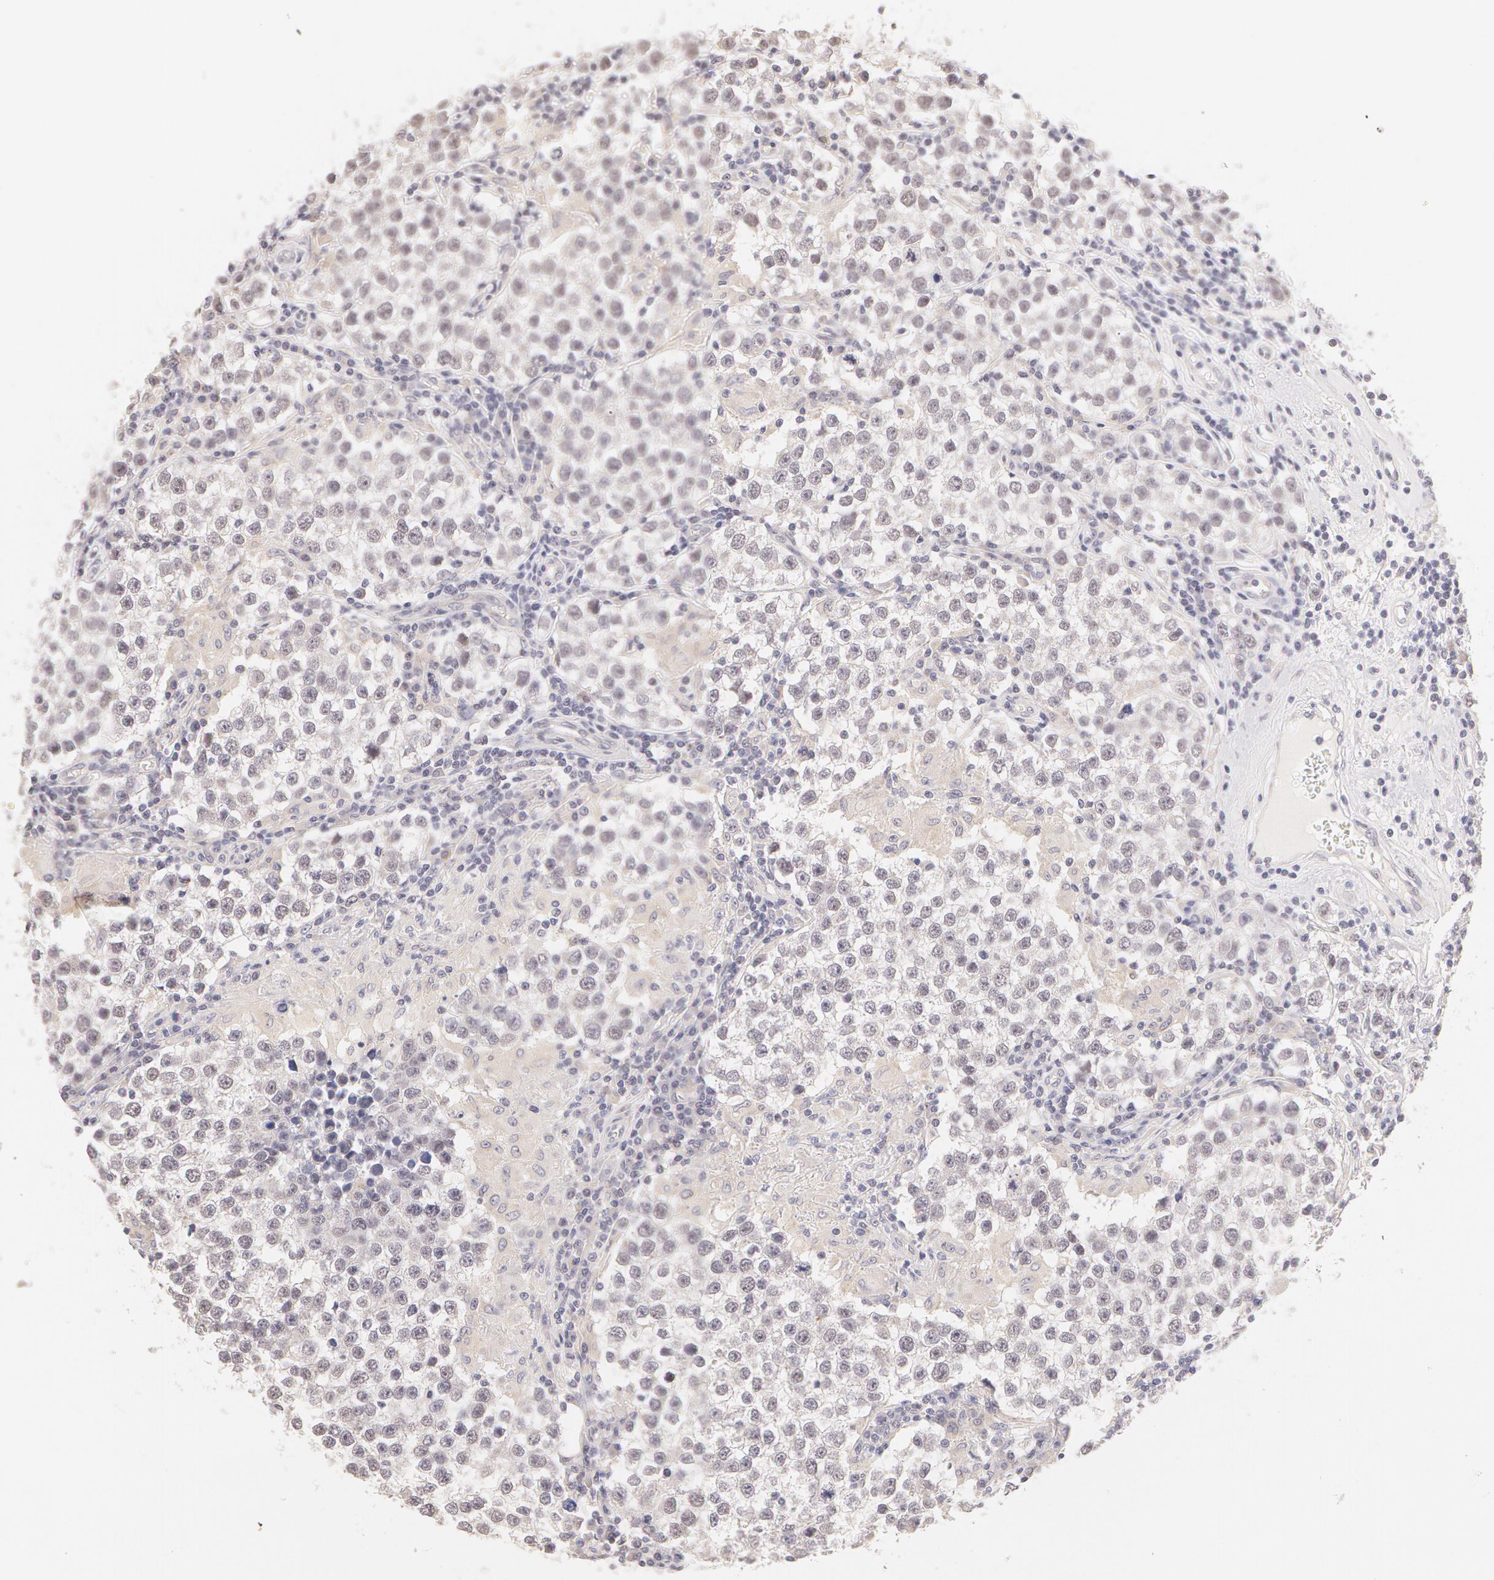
{"staining": {"intensity": "negative", "quantity": "none", "location": "none"}, "tissue": "testis cancer", "cell_type": "Tumor cells", "image_type": "cancer", "snomed": [{"axis": "morphology", "description": "Seminoma, NOS"}, {"axis": "topography", "description": "Testis"}], "caption": "This is a histopathology image of immunohistochemistry staining of testis seminoma, which shows no staining in tumor cells.", "gene": "ZNF597", "patient": {"sex": "male", "age": 36}}